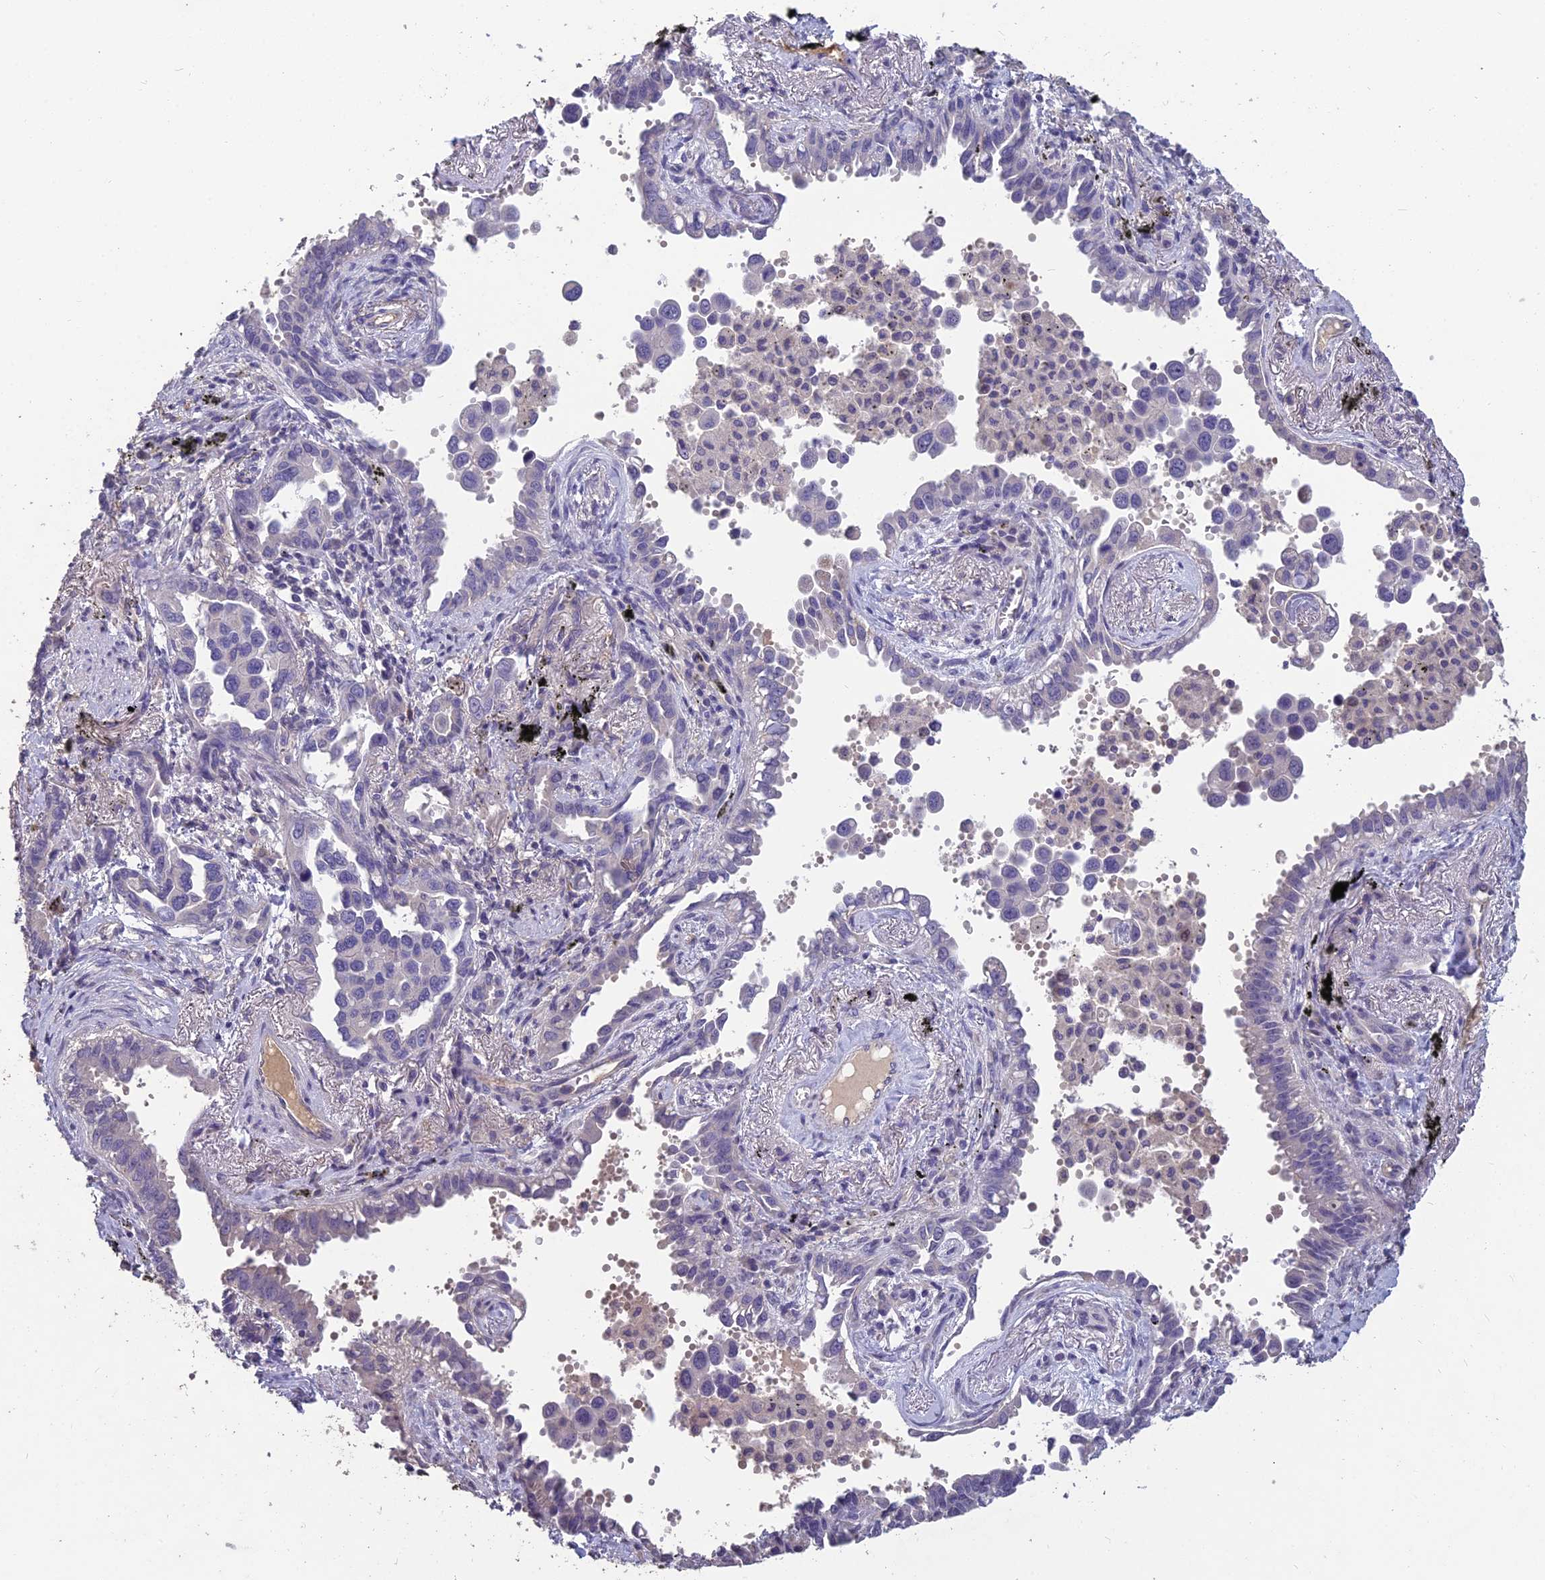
{"staining": {"intensity": "negative", "quantity": "none", "location": "none"}, "tissue": "lung cancer", "cell_type": "Tumor cells", "image_type": "cancer", "snomed": [{"axis": "morphology", "description": "Adenocarcinoma, NOS"}, {"axis": "topography", "description": "Lung"}], "caption": "Micrograph shows no protein expression in tumor cells of lung cancer (adenocarcinoma) tissue.", "gene": "CEACAM16", "patient": {"sex": "male", "age": 67}}